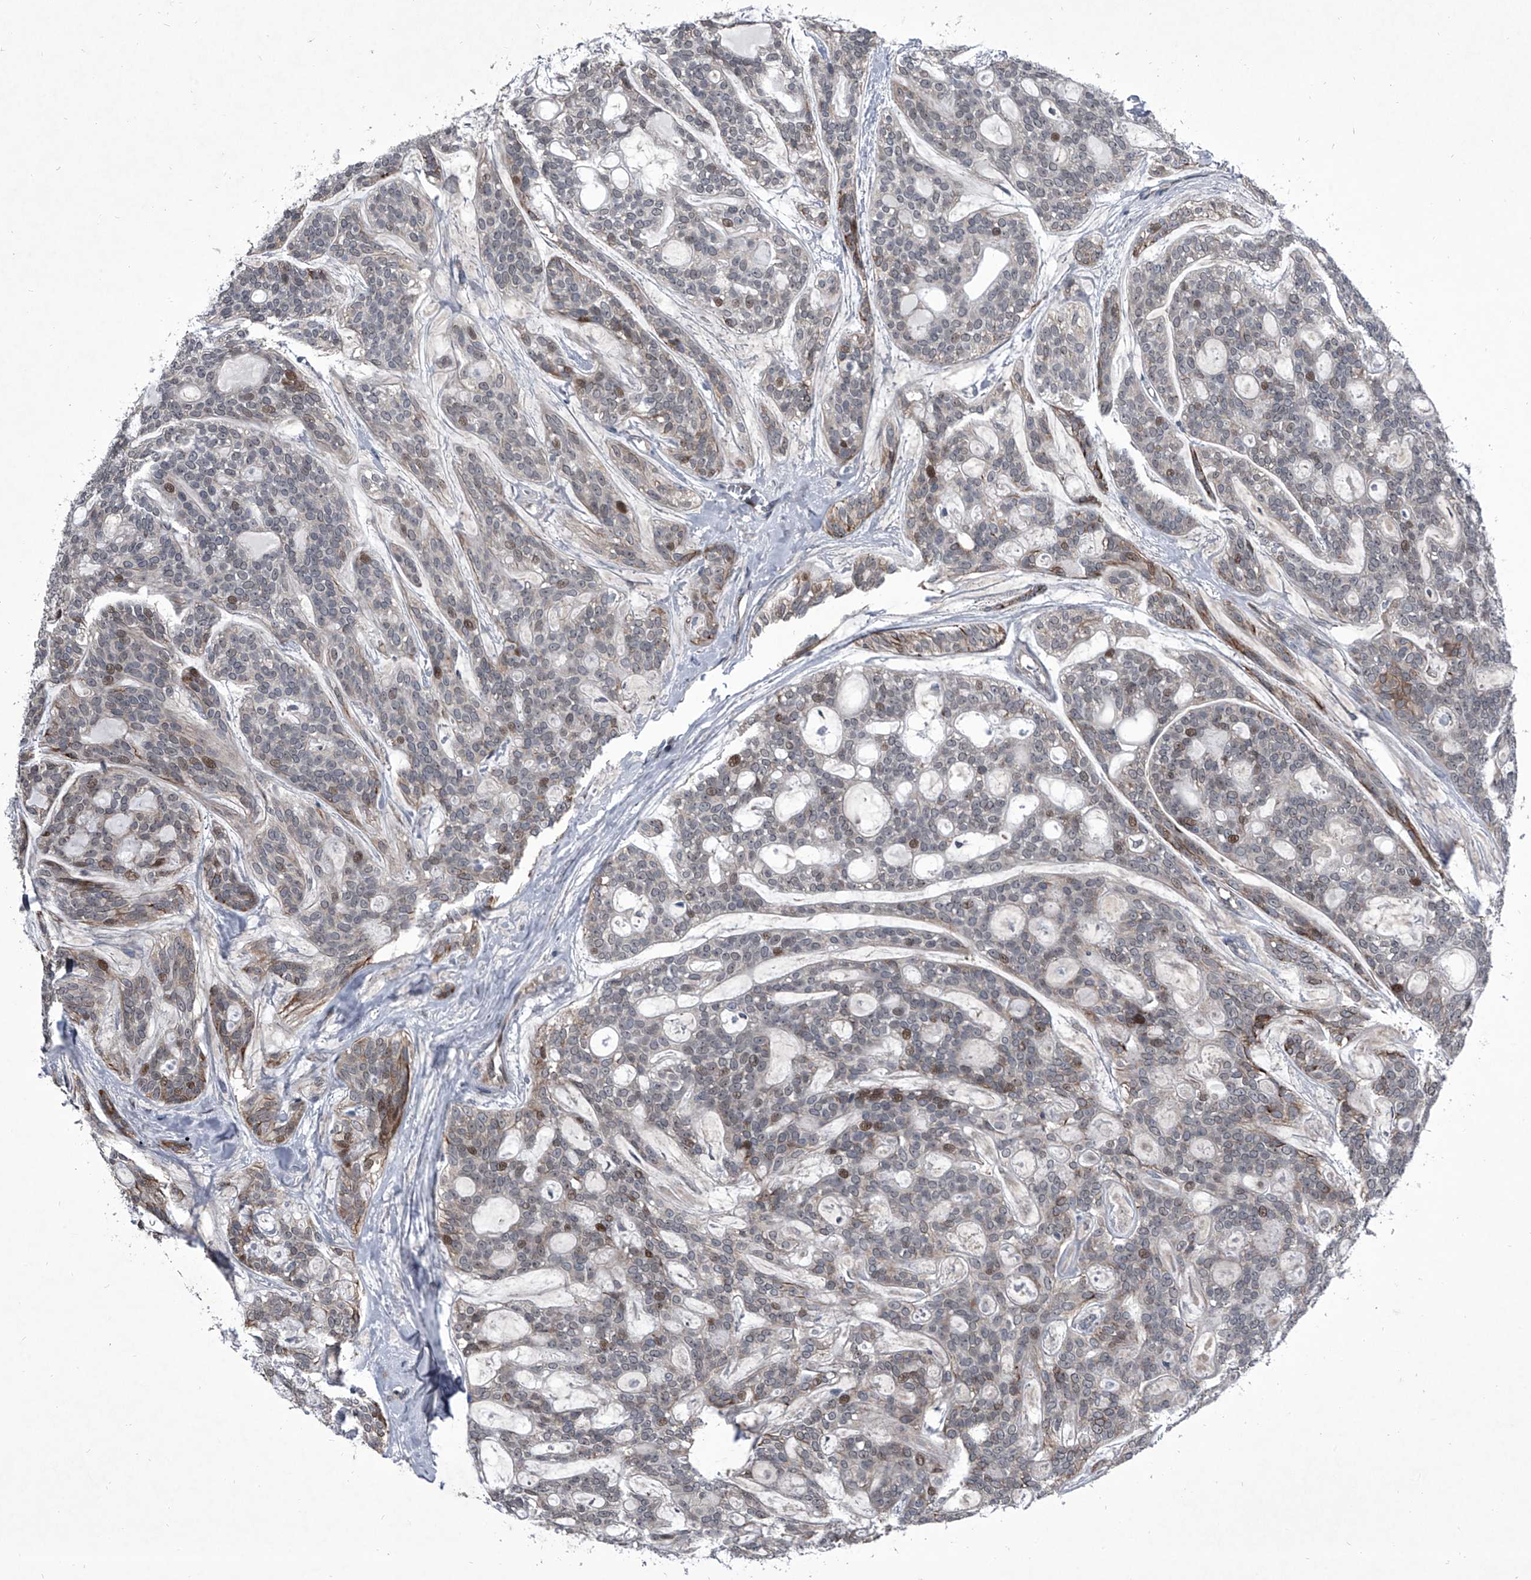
{"staining": {"intensity": "moderate", "quantity": "<25%", "location": "nuclear"}, "tissue": "head and neck cancer", "cell_type": "Tumor cells", "image_type": "cancer", "snomed": [{"axis": "morphology", "description": "Adenocarcinoma, NOS"}, {"axis": "topography", "description": "Head-Neck"}], "caption": "Immunohistochemical staining of head and neck adenocarcinoma demonstrates low levels of moderate nuclear protein expression in approximately <25% of tumor cells.", "gene": "ELK4", "patient": {"sex": "male", "age": 66}}